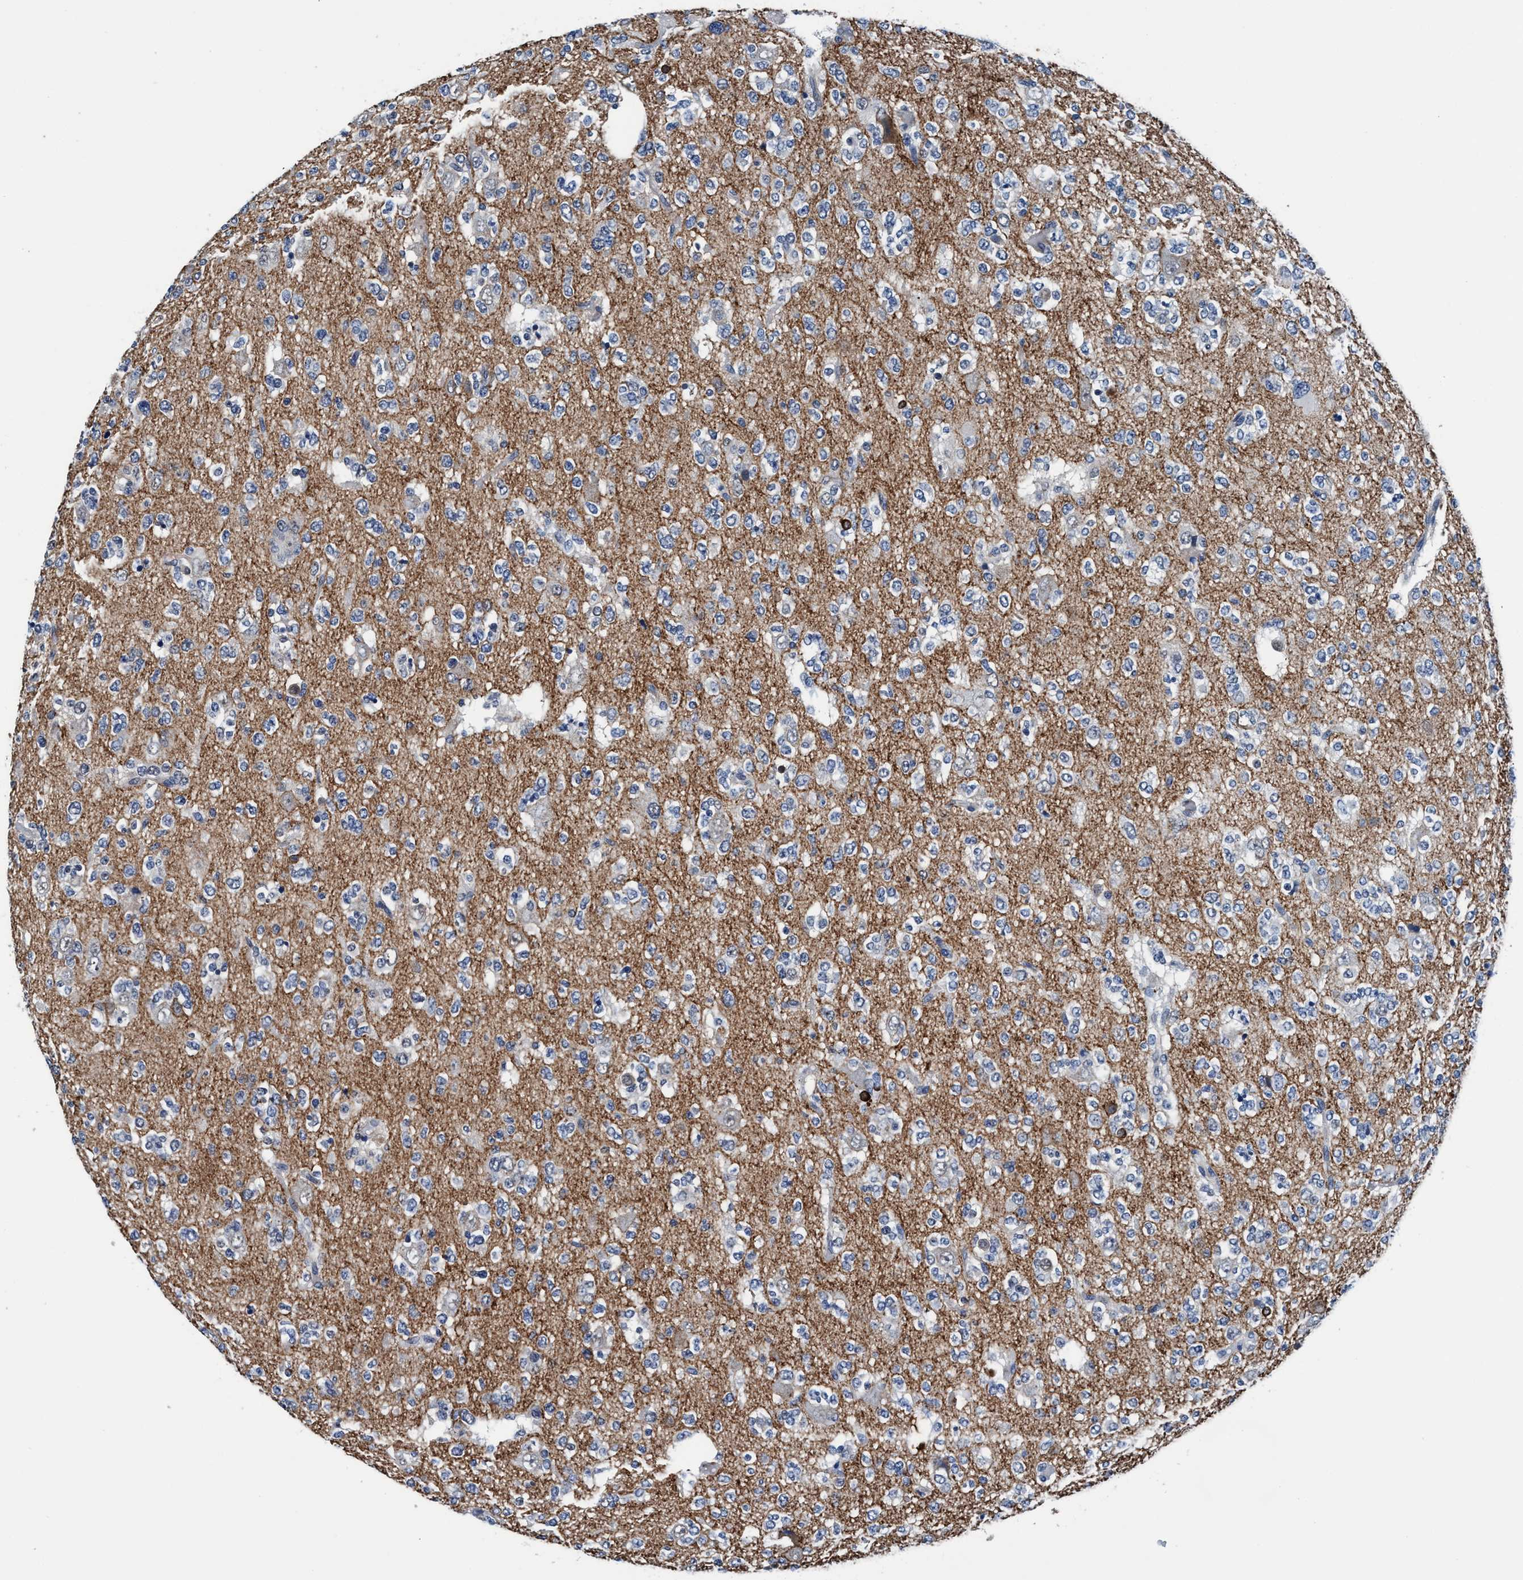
{"staining": {"intensity": "negative", "quantity": "none", "location": "none"}, "tissue": "glioma", "cell_type": "Tumor cells", "image_type": "cancer", "snomed": [{"axis": "morphology", "description": "Glioma, malignant, Low grade"}, {"axis": "topography", "description": "Brain"}], "caption": "Immunohistochemistry of human glioma exhibits no positivity in tumor cells. Nuclei are stained in blue.", "gene": "TMEM94", "patient": {"sex": "male", "age": 38}}